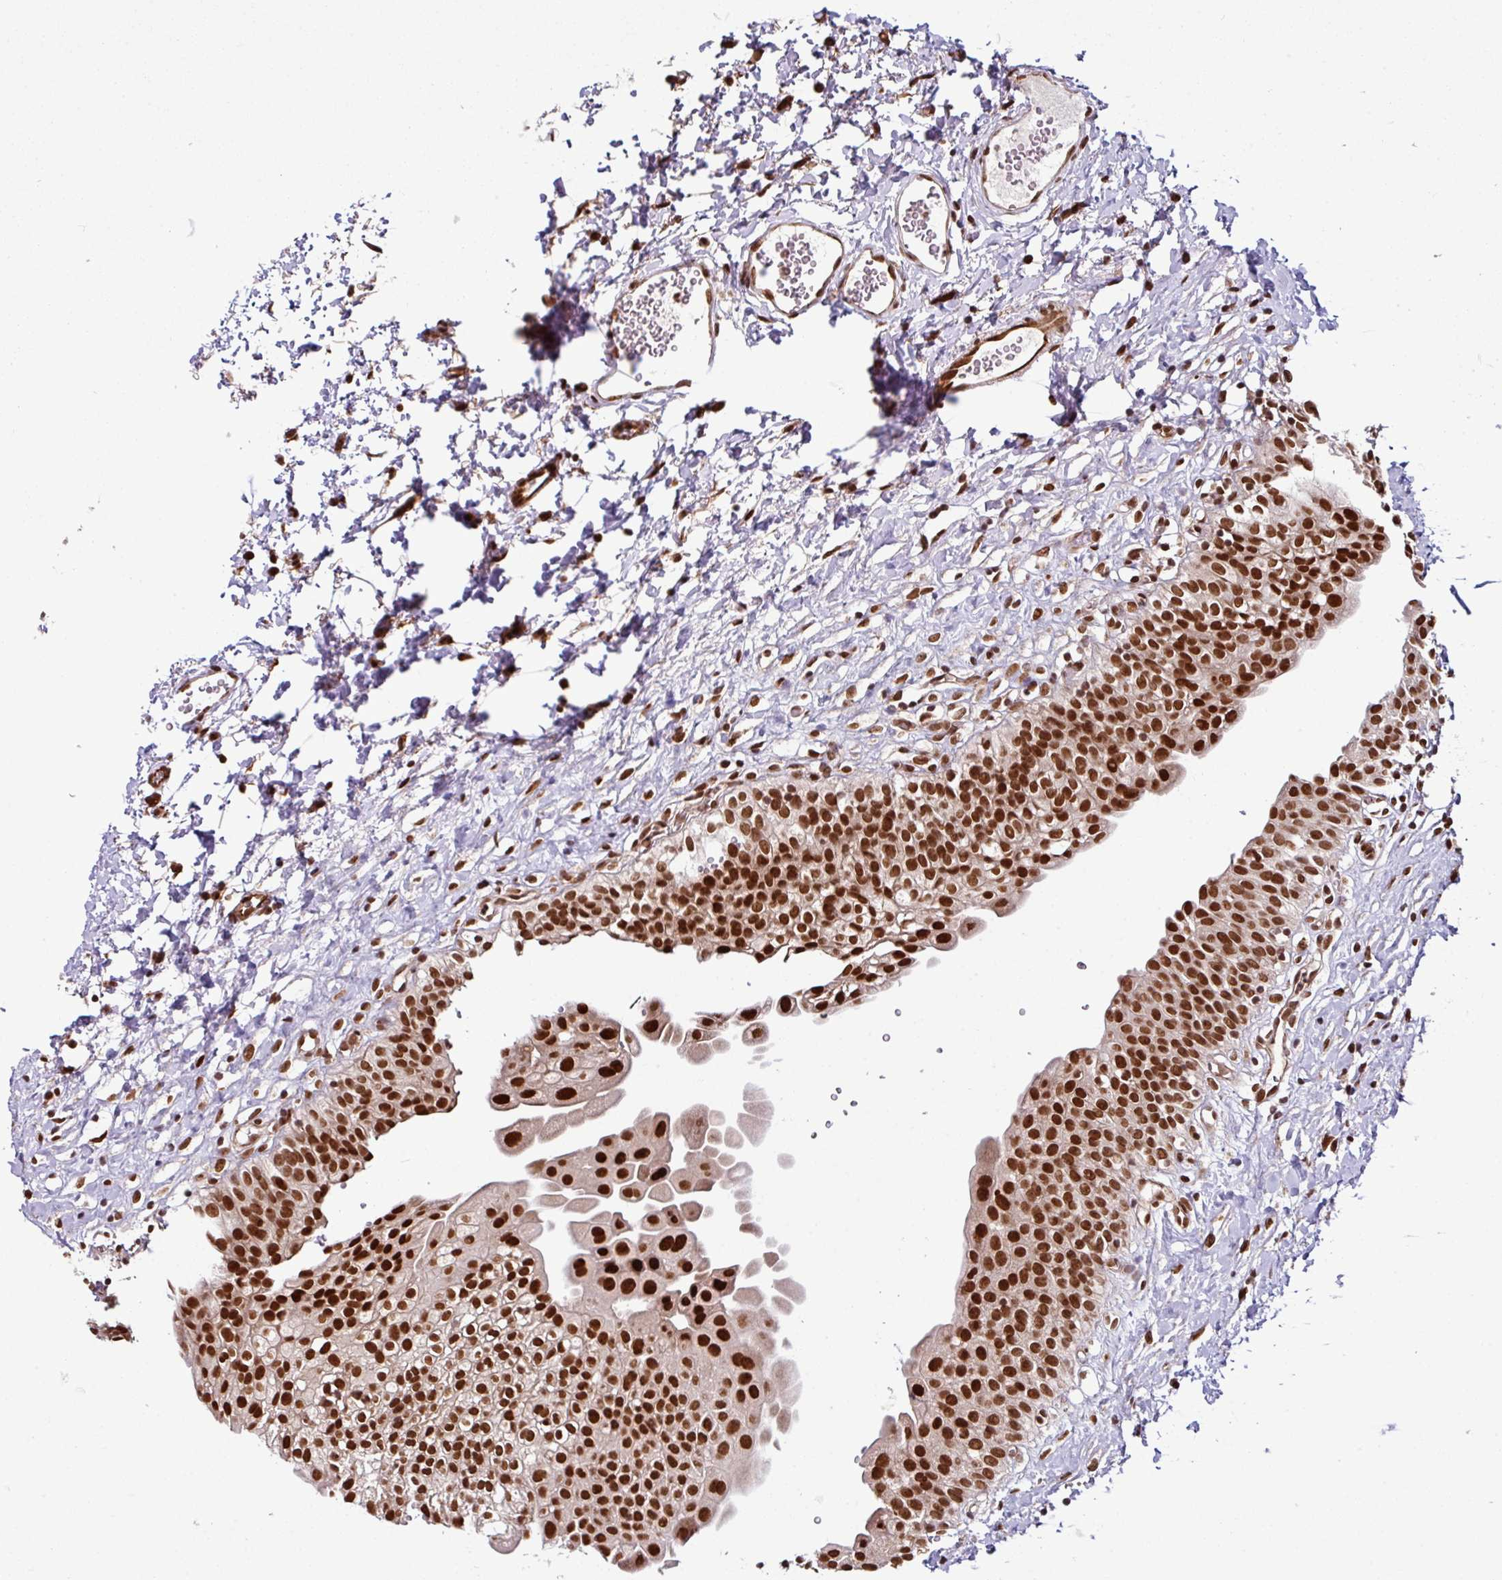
{"staining": {"intensity": "strong", "quantity": ">75%", "location": "nuclear"}, "tissue": "urinary bladder", "cell_type": "Urothelial cells", "image_type": "normal", "snomed": [{"axis": "morphology", "description": "Normal tissue, NOS"}, {"axis": "topography", "description": "Urinary bladder"}], "caption": "The histopathology image shows immunohistochemical staining of normal urinary bladder. There is strong nuclear staining is present in about >75% of urothelial cells.", "gene": "MORF4L2", "patient": {"sex": "male", "age": 51}}